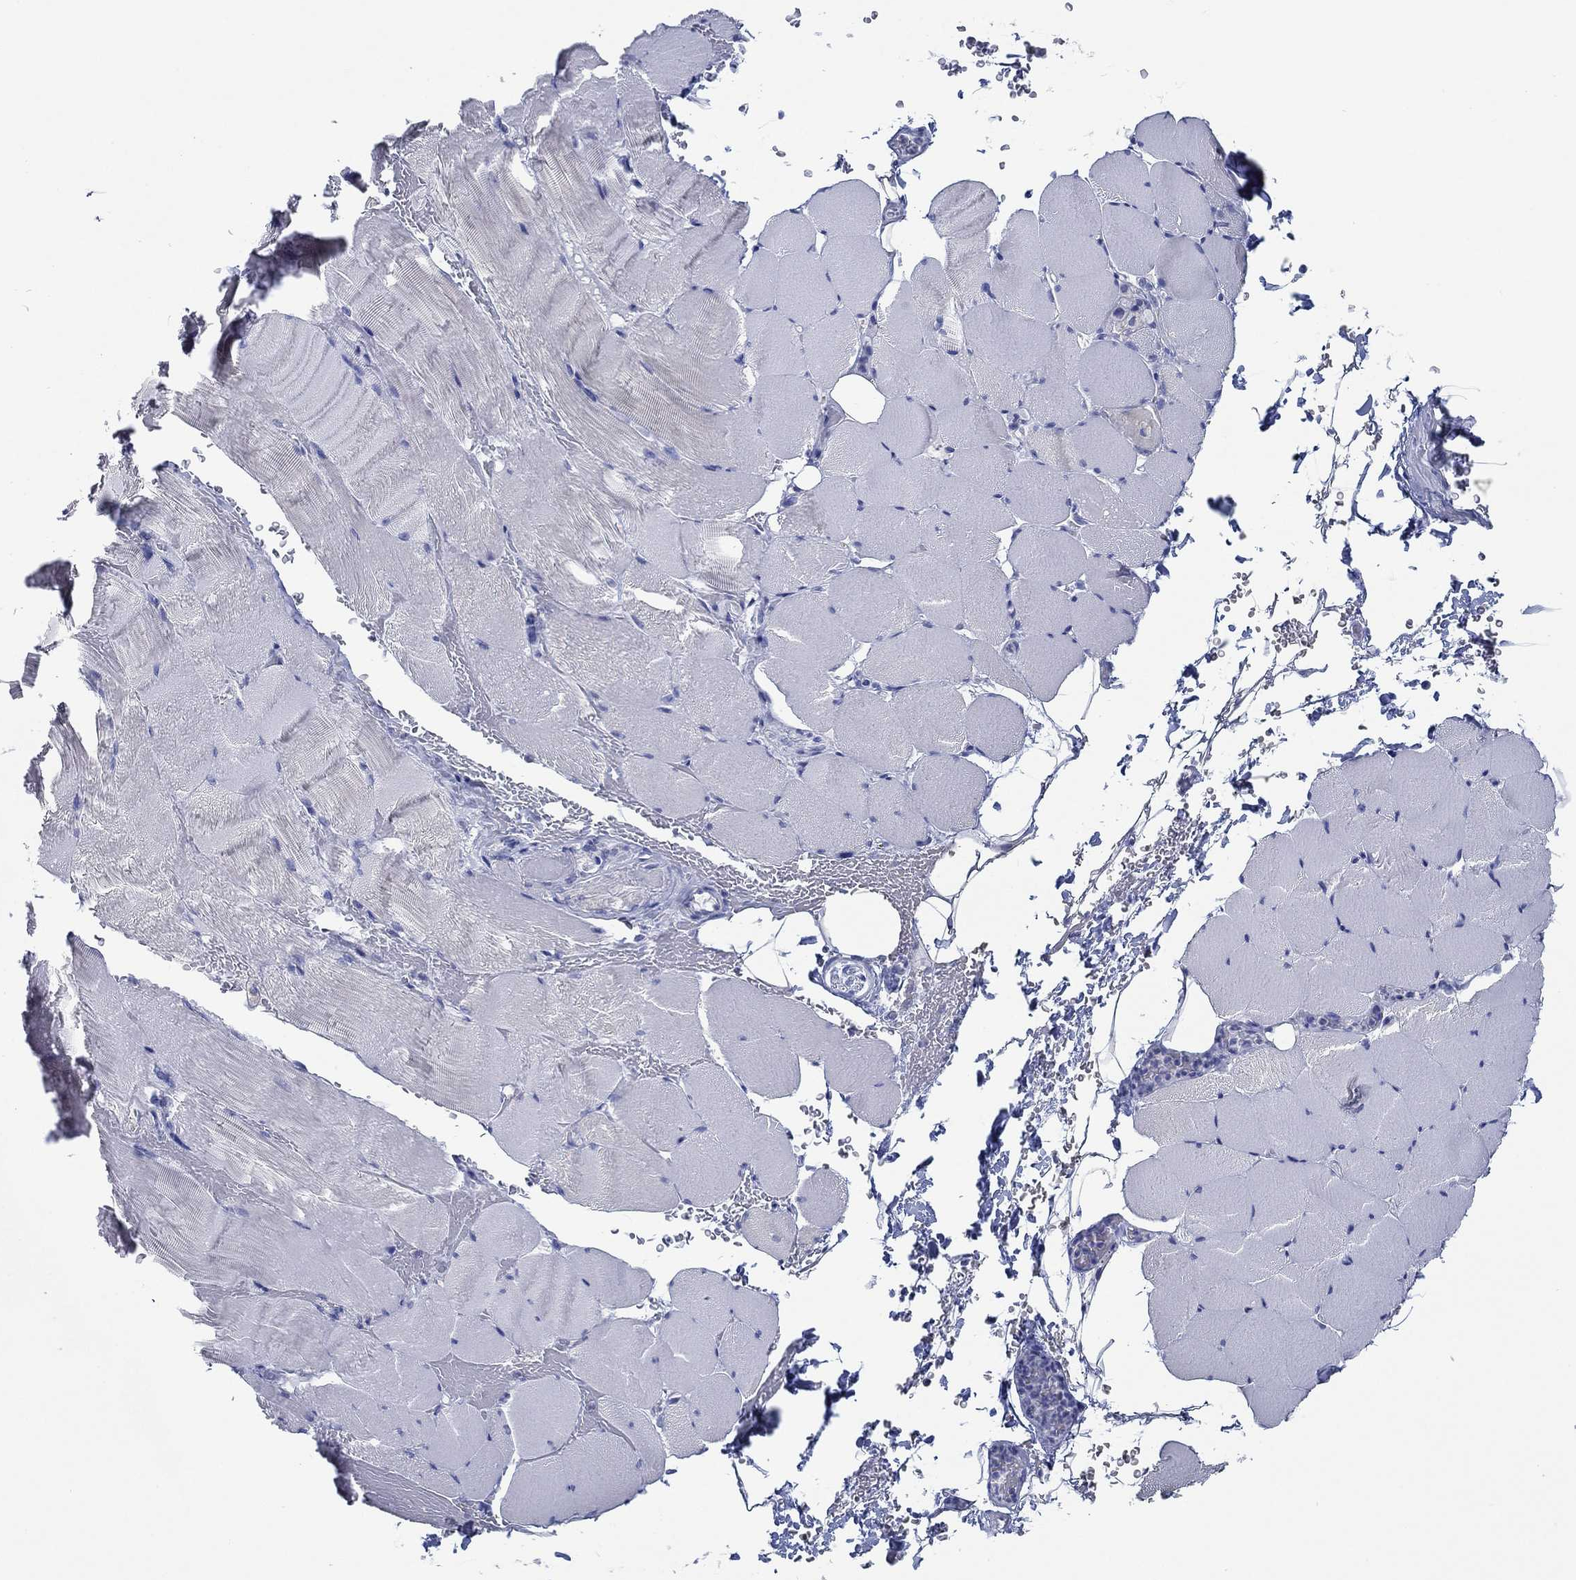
{"staining": {"intensity": "negative", "quantity": "none", "location": "none"}, "tissue": "skeletal muscle", "cell_type": "Myocytes", "image_type": "normal", "snomed": [{"axis": "morphology", "description": "Normal tissue, NOS"}, {"axis": "topography", "description": "Skeletal muscle"}], "caption": "The image demonstrates no staining of myocytes in unremarkable skeletal muscle. Brightfield microscopy of IHC stained with DAB (brown) and hematoxylin (blue), captured at high magnification.", "gene": "TOMM20L", "patient": {"sex": "female", "age": 37}}